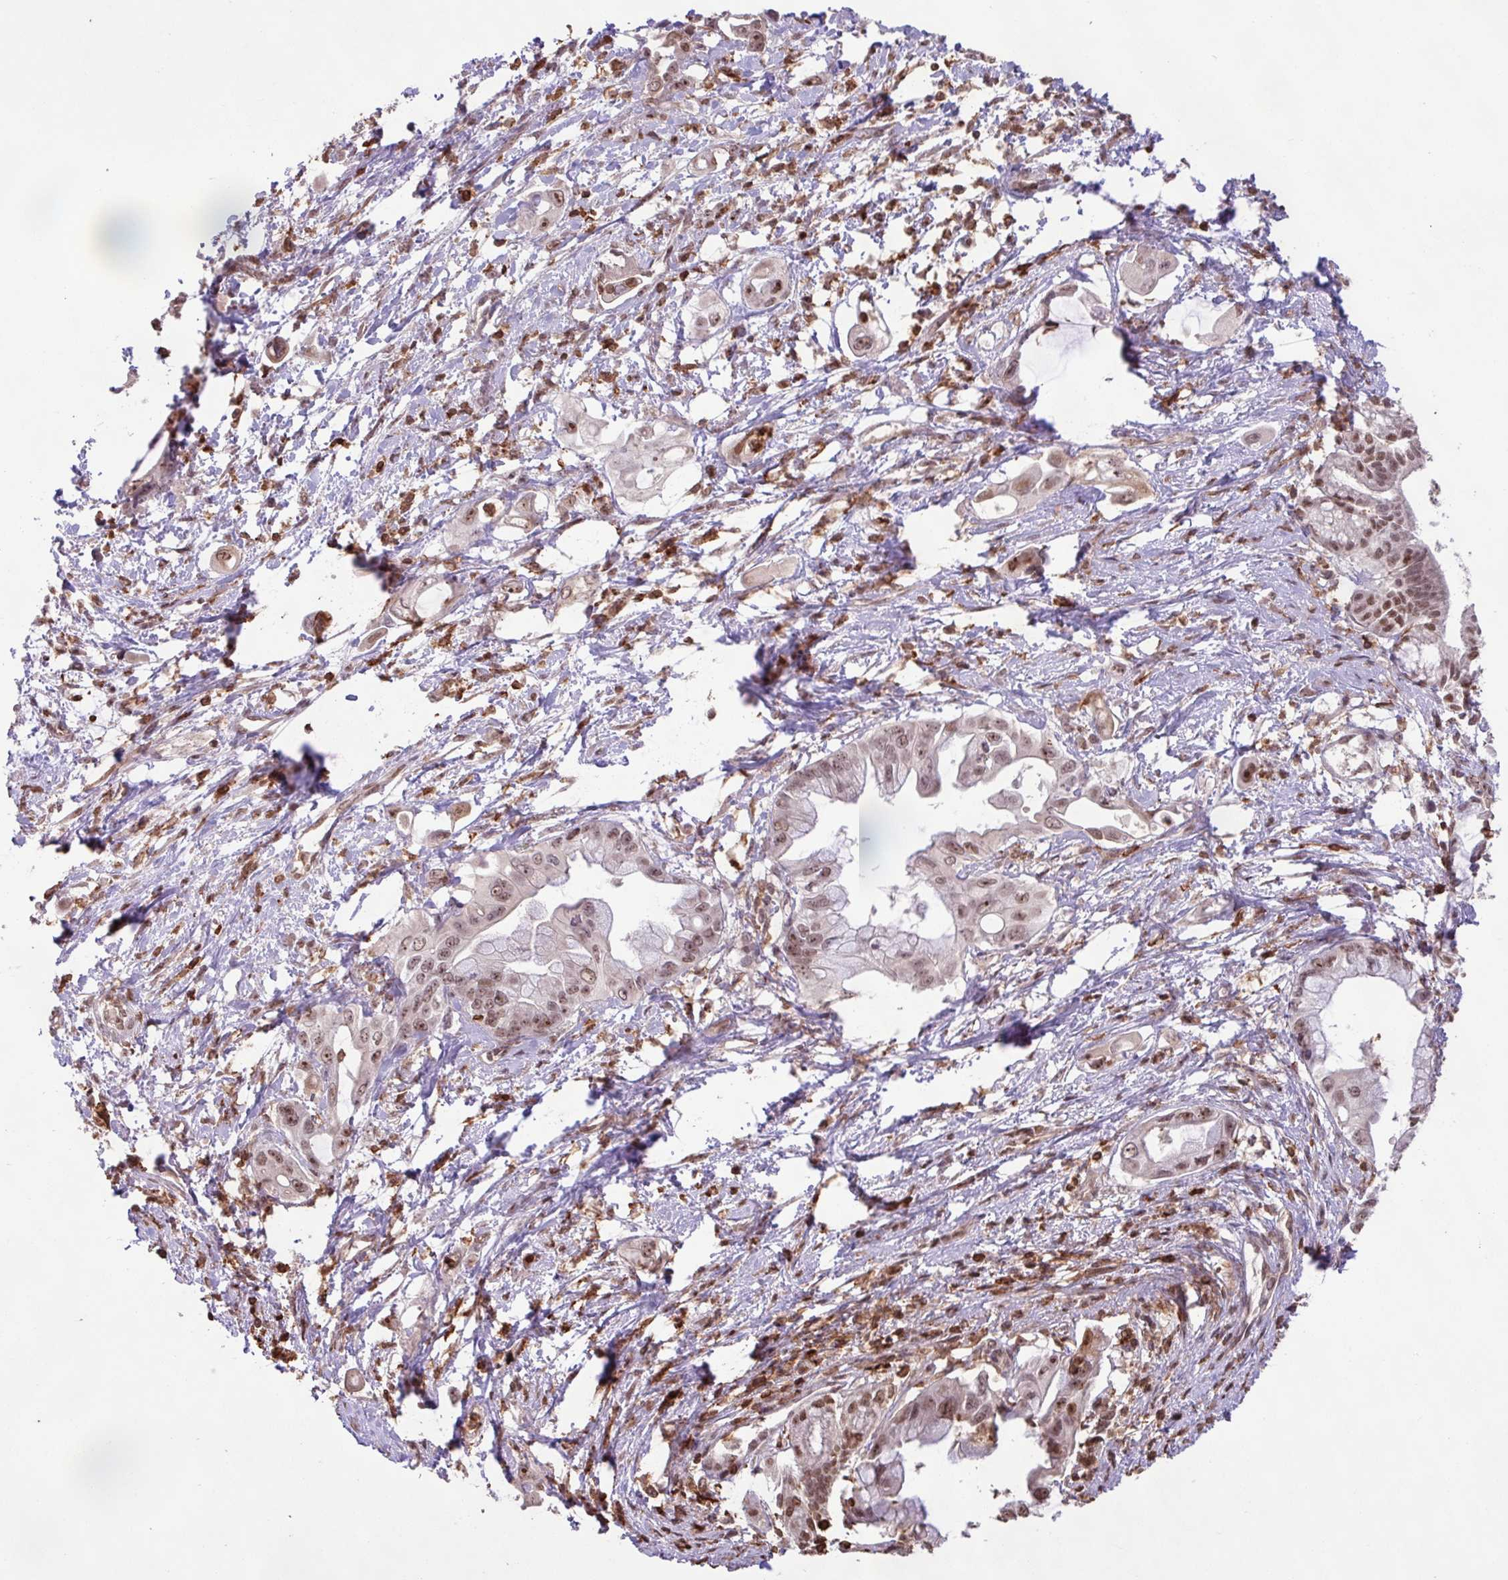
{"staining": {"intensity": "weak", "quantity": ">75%", "location": "nuclear"}, "tissue": "pancreatic cancer", "cell_type": "Tumor cells", "image_type": "cancer", "snomed": [{"axis": "morphology", "description": "Adenocarcinoma, NOS"}, {"axis": "topography", "description": "Pancreas"}], "caption": "Immunohistochemical staining of human pancreatic cancer reveals weak nuclear protein staining in approximately >75% of tumor cells.", "gene": "GON7", "patient": {"sex": "male", "age": 61}}